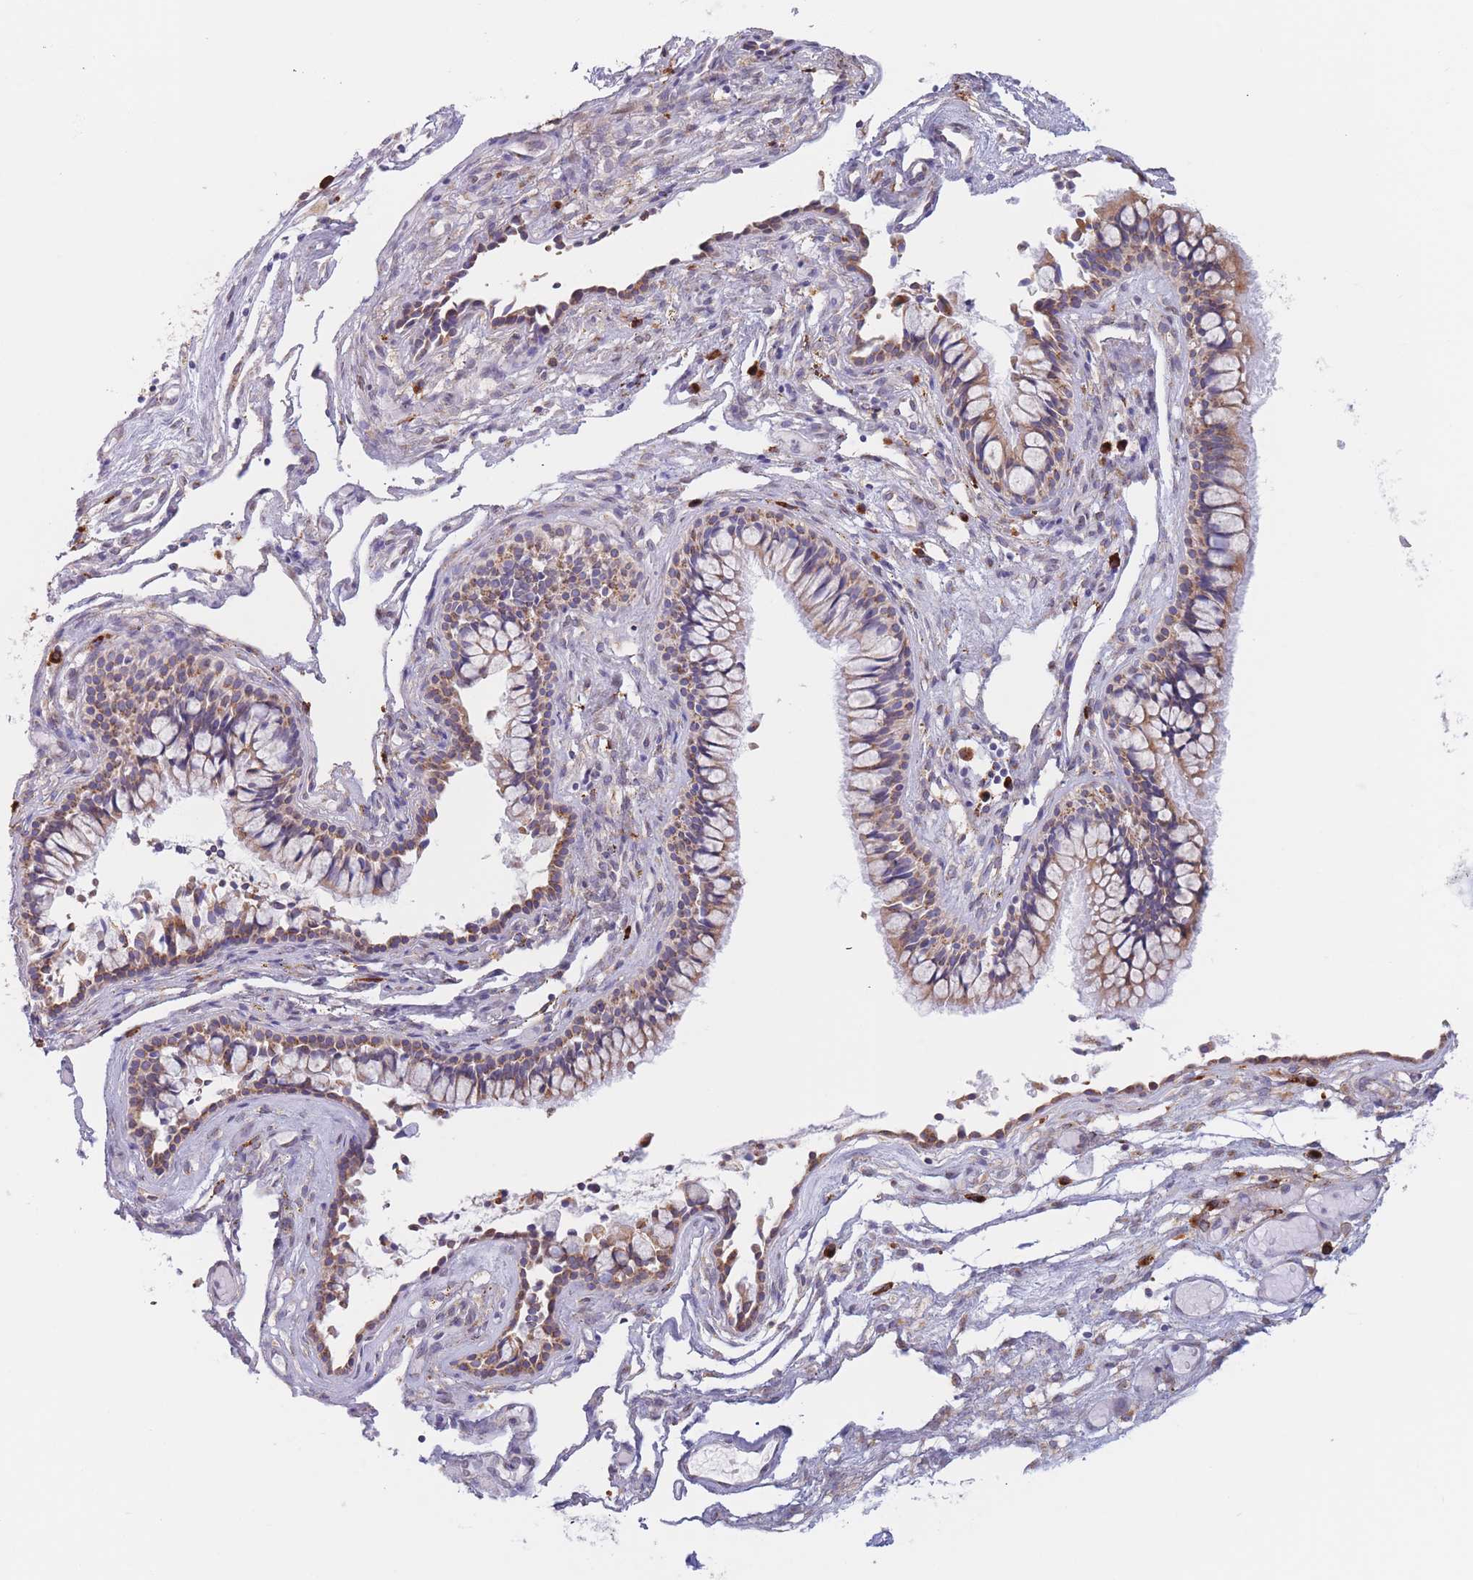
{"staining": {"intensity": "moderate", "quantity": ">75%", "location": "cytoplasmic/membranous"}, "tissue": "nasopharynx", "cell_type": "Respiratory epithelial cells", "image_type": "normal", "snomed": [{"axis": "morphology", "description": "Normal tissue, NOS"}, {"axis": "topography", "description": "Nasopharynx"}], "caption": "Unremarkable nasopharynx was stained to show a protein in brown. There is medium levels of moderate cytoplasmic/membranous positivity in approximately >75% of respiratory epithelial cells.", "gene": "MRPL30", "patient": {"sex": "male", "age": 82}}